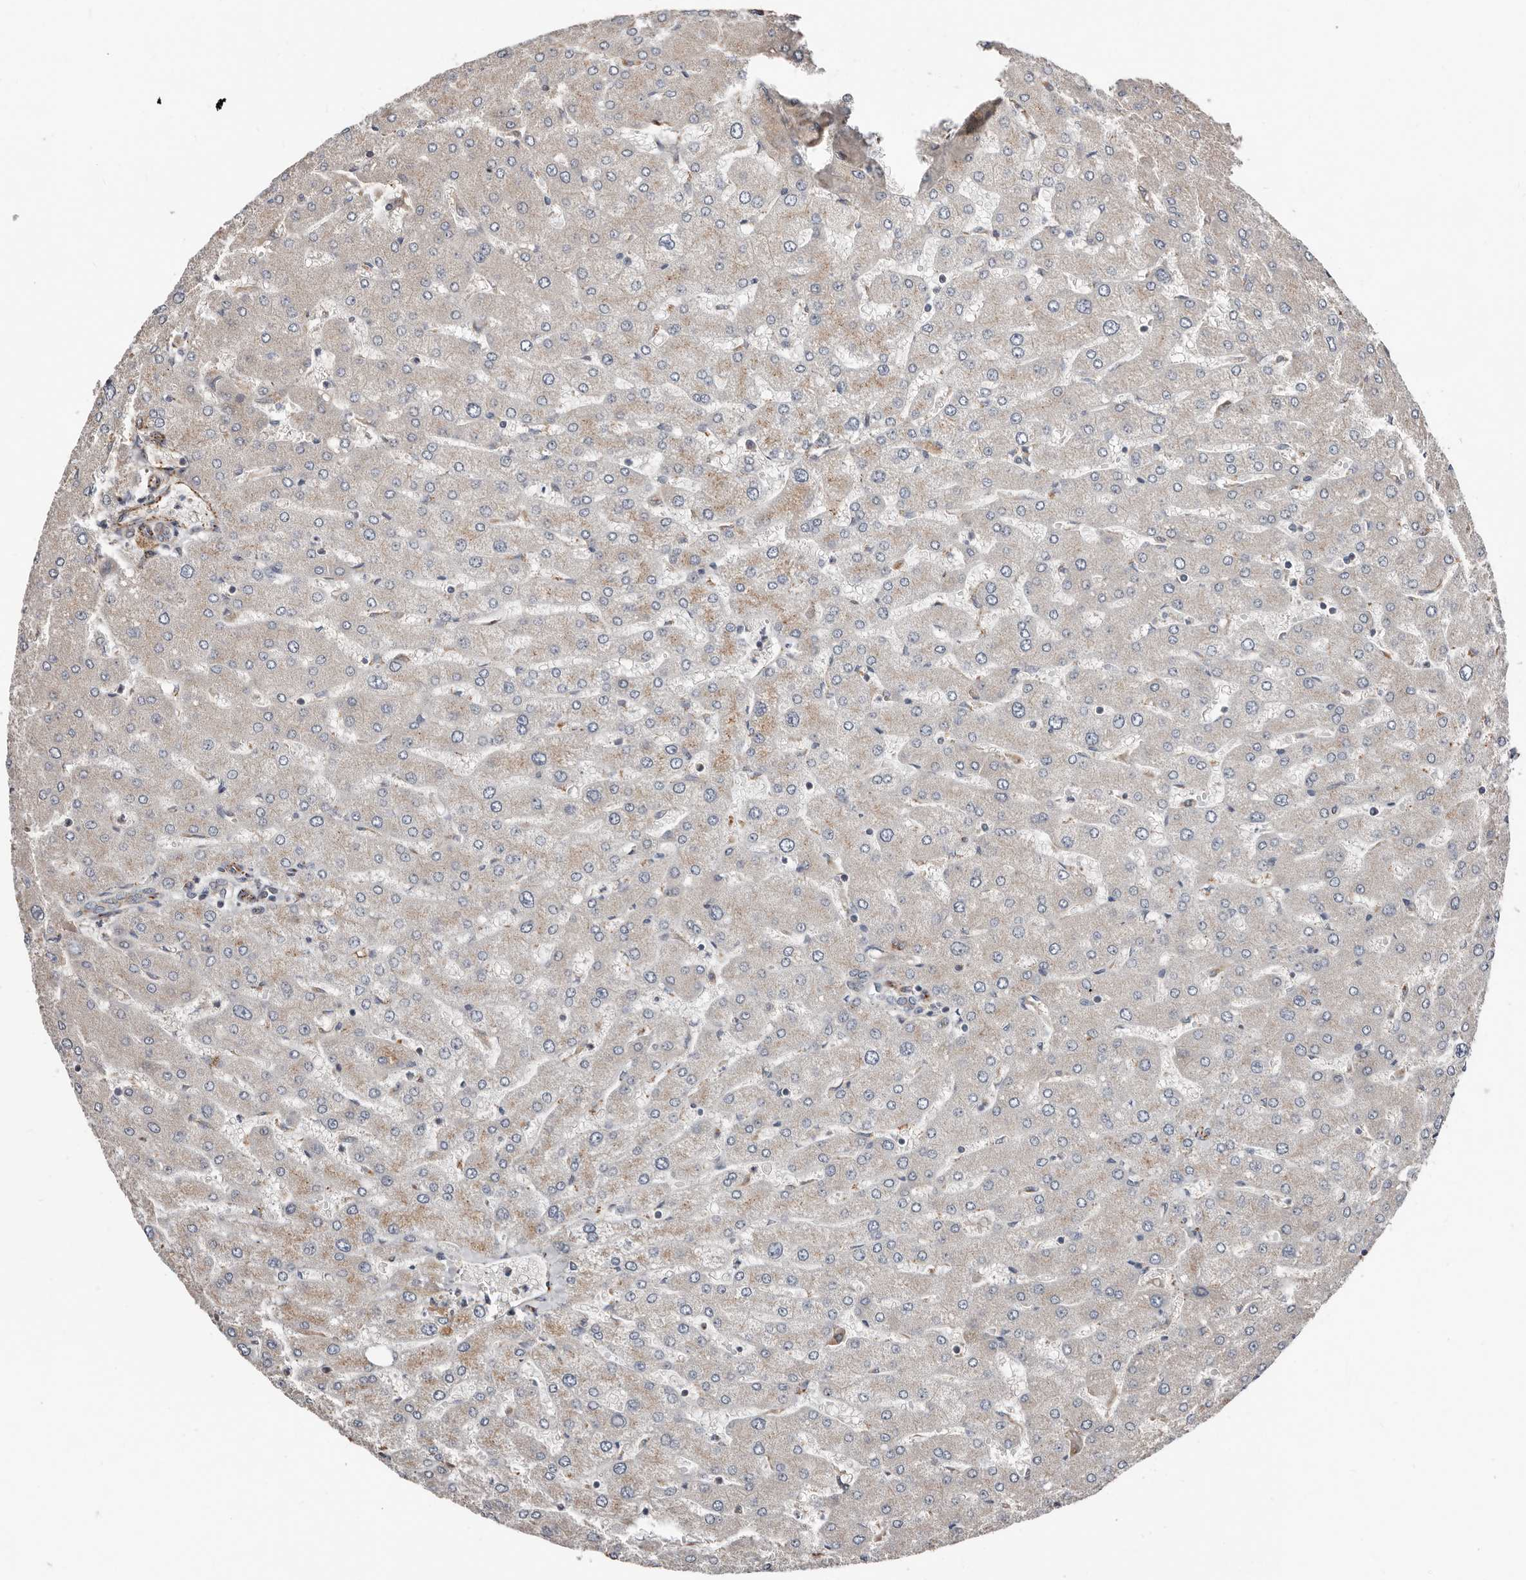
{"staining": {"intensity": "moderate", "quantity": "25%-75%", "location": "cytoplasmic/membranous"}, "tissue": "liver", "cell_type": "Cholangiocytes", "image_type": "normal", "snomed": [{"axis": "morphology", "description": "Normal tissue, NOS"}, {"axis": "topography", "description": "Liver"}], "caption": "This is a histology image of immunohistochemistry (IHC) staining of unremarkable liver, which shows moderate positivity in the cytoplasmic/membranous of cholangiocytes.", "gene": "COG1", "patient": {"sex": "male", "age": 55}}